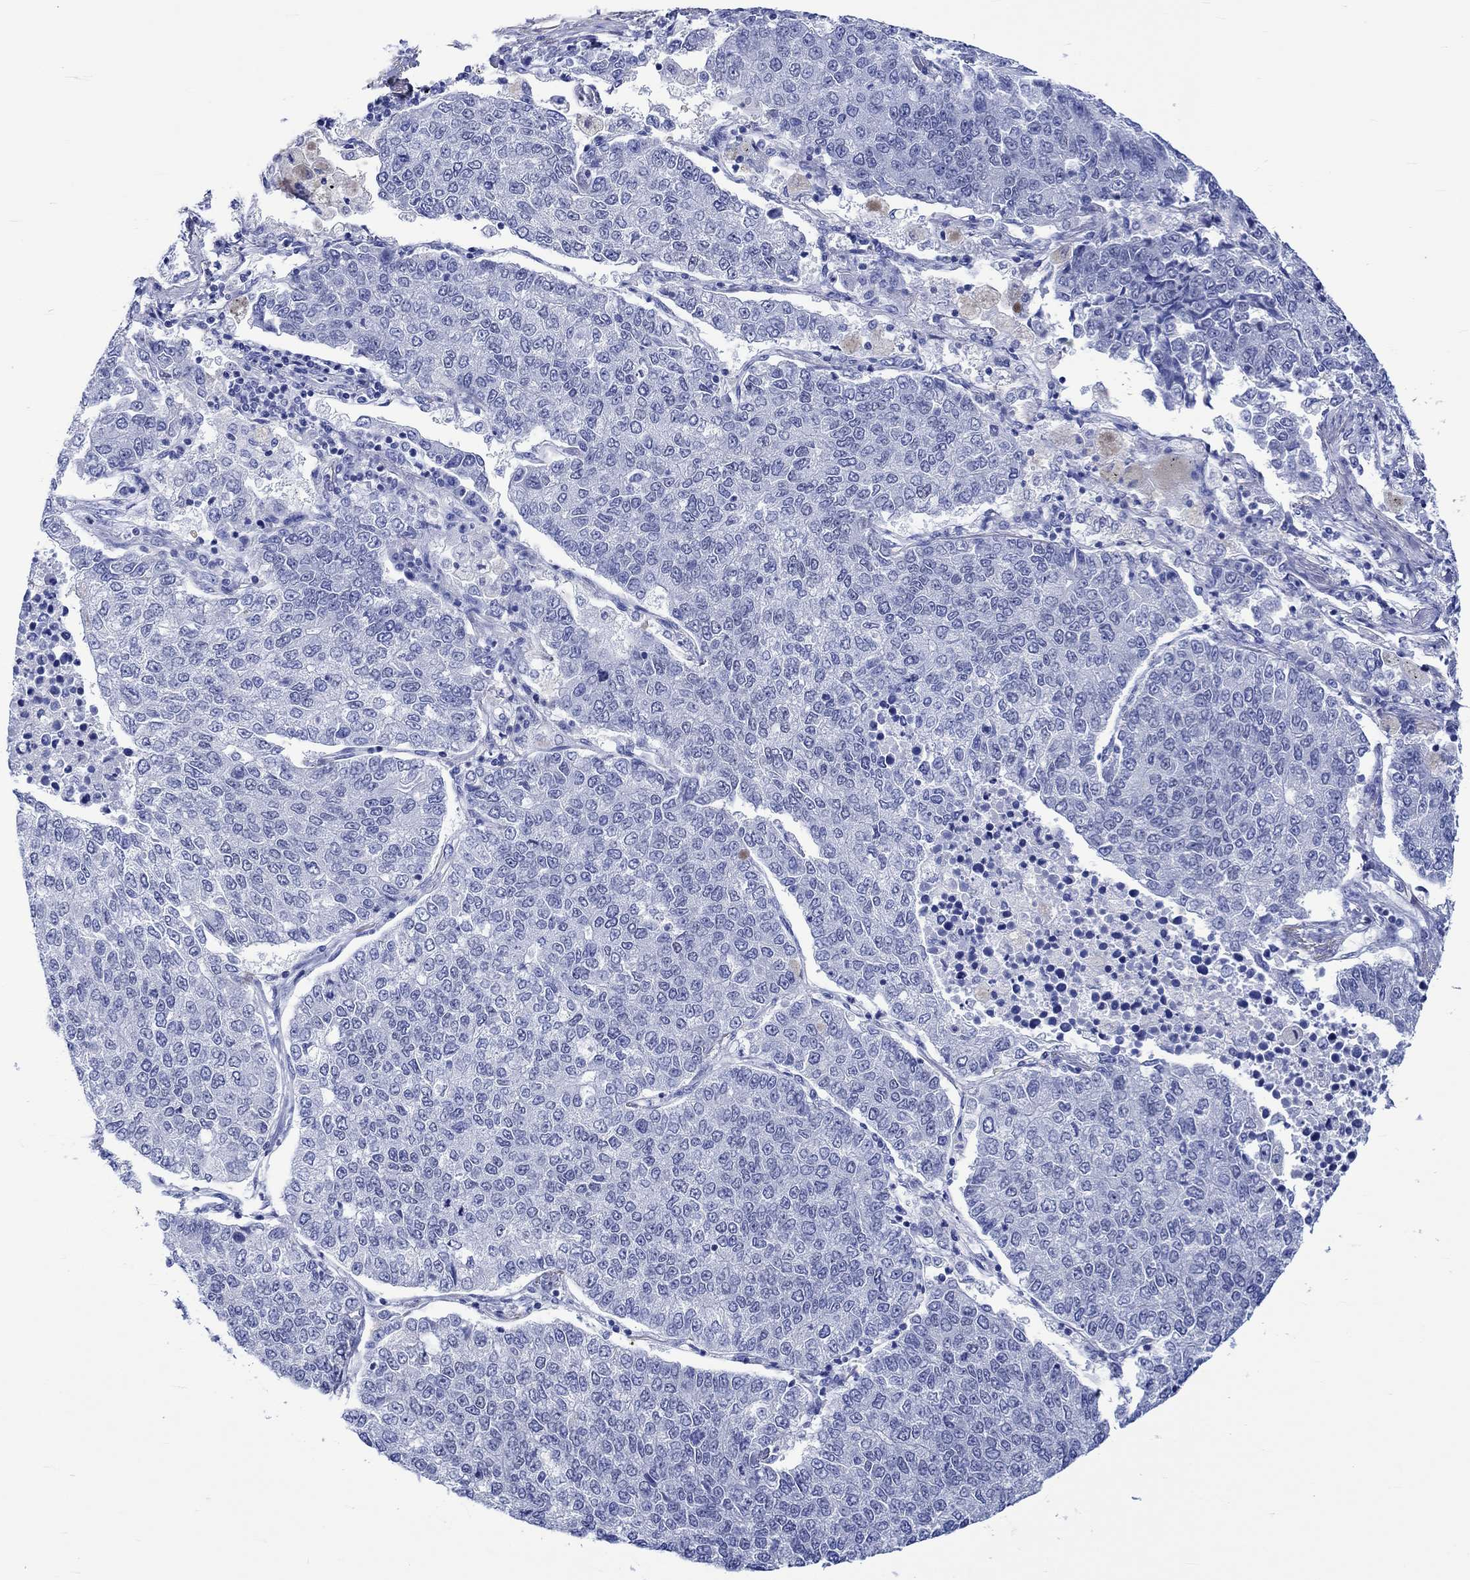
{"staining": {"intensity": "negative", "quantity": "none", "location": "none"}, "tissue": "lung cancer", "cell_type": "Tumor cells", "image_type": "cancer", "snomed": [{"axis": "morphology", "description": "Adenocarcinoma, NOS"}, {"axis": "topography", "description": "Lung"}], "caption": "Tumor cells show no significant positivity in lung cancer (adenocarcinoma). (DAB (3,3'-diaminobenzidine) immunohistochemistry (IHC) visualized using brightfield microscopy, high magnification).", "gene": "KLHL33", "patient": {"sex": "male", "age": 49}}